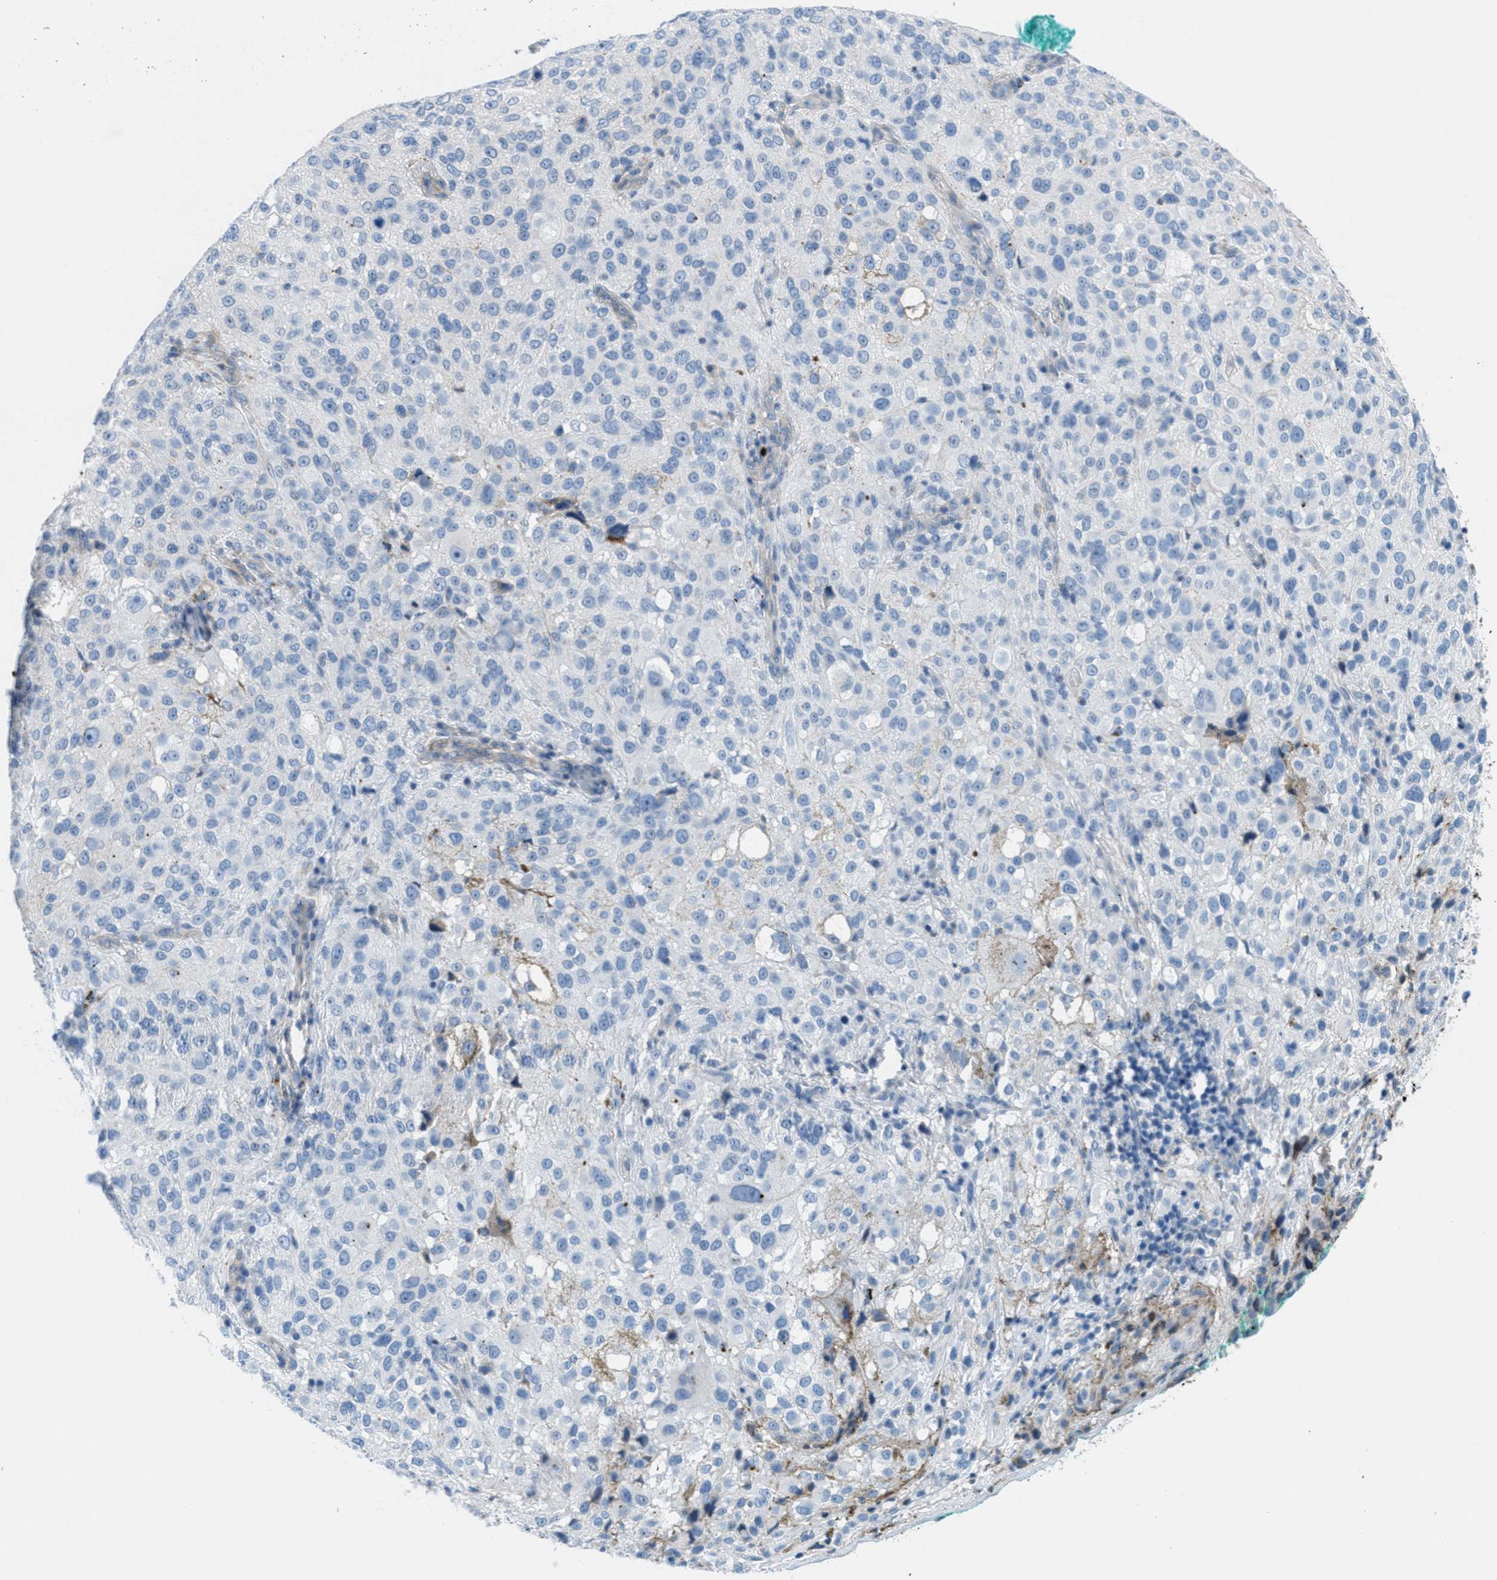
{"staining": {"intensity": "negative", "quantity": "none", "location": "none"}, "tissue": "melanoma", "cell_type": "Tumor cells", "image_type": "cancer", "snomed": [{"axis": "morphology", "description": "Necrosis, NOS"}, {"axis": "morphology", "description": "Malignant melanoma, NOS"}, {"axis": "topography", "description": "Skin"}], "caption": "The image demonstrates no staining of tumor cells in malignant melanoma.", "gene": "MFSD13A", "patient": {"sex": "female", "age": 87}}